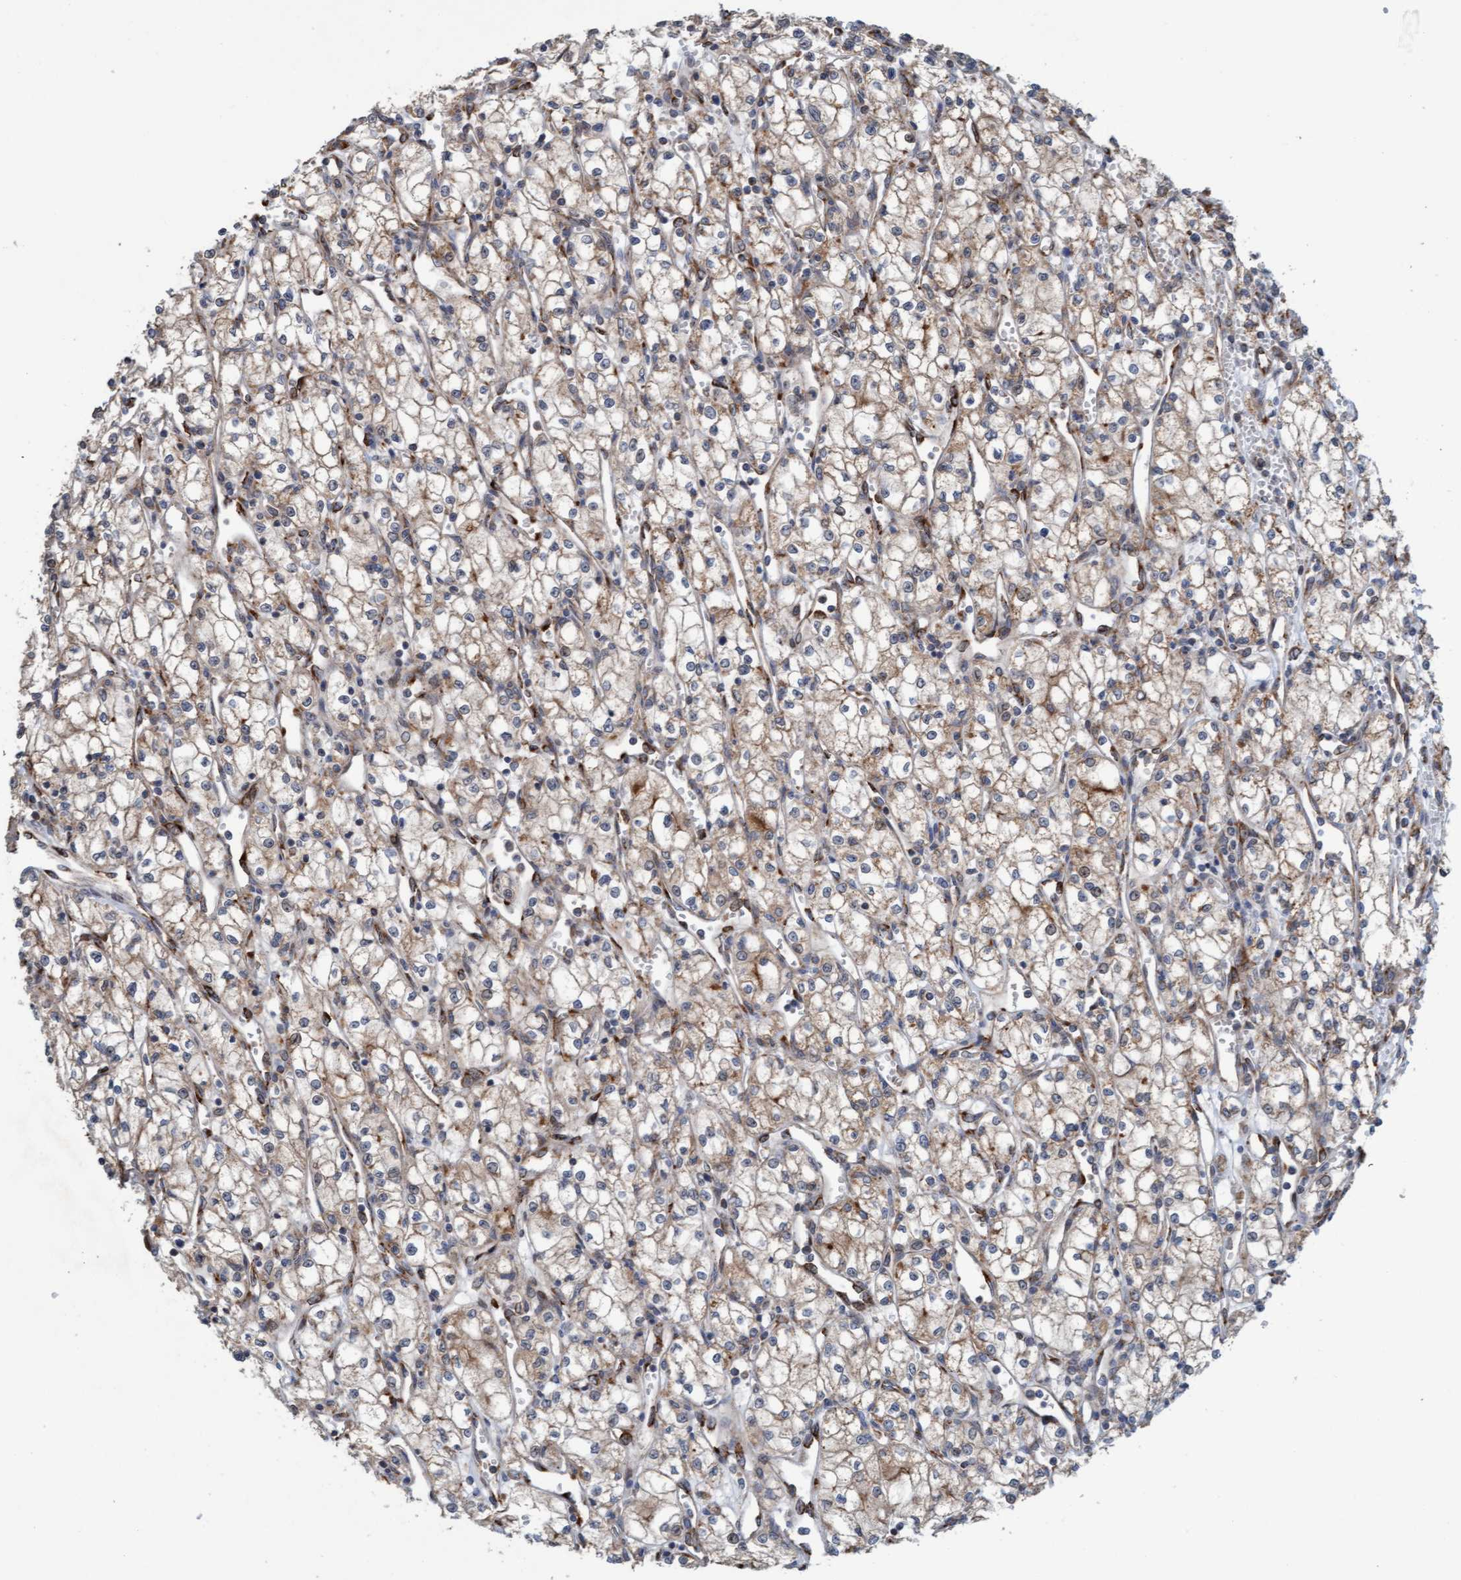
{"staining": {"intensity": "weak", "quantity": "<25%", "location": "cytoplasmic/membranous"}, "tissue": "renal cancer", "cell_type": "Tumor cells", "image_type": "cancer", "snomed": [{"axis": "morphology", "description": "Adenocarcinoma, NOS"}, {"axis": "topography", "description": "Kidney"}], "caption": "DAB (3,3'-diaminobenzidine) immunohistochemical staining of renal adenocarcinoma reveals no significant positivity in tumor cells.", "gene": "ZNF566", "patient": {"sex": "male", "age": 59}}